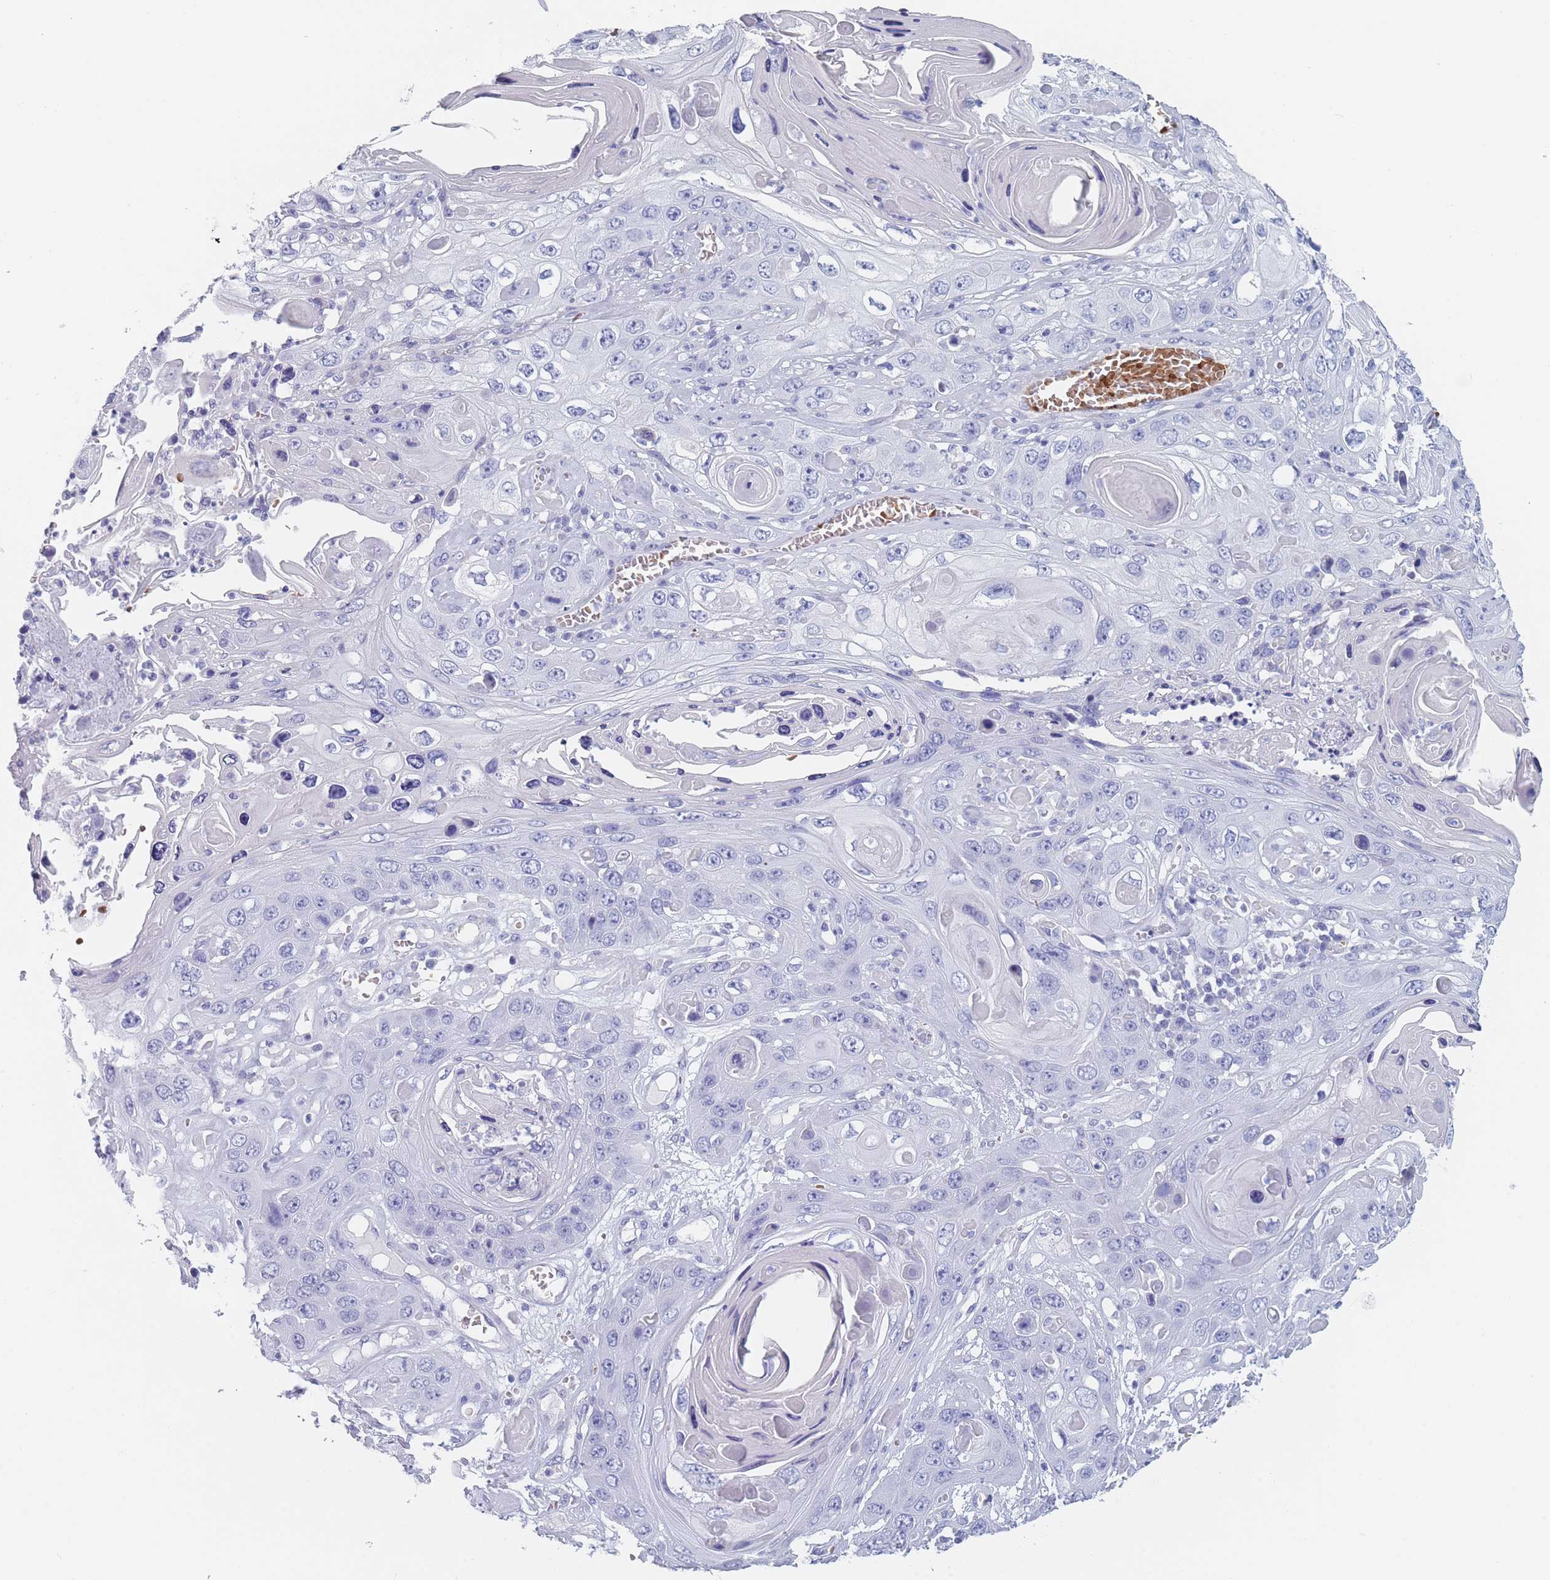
{"staining": {"intensity": "negative", "quantity": "none", "location": "none"}, "tissue": "skin cancer", "cell_type": "Tumor cells", "image_type": "cancer", "snomed": [{"axis": "morphology", "description": "Squamous cell carcinoma, NOS"}, {"axis": "topography", "description": "Skin"}], "caption": "This is an IHC histopathology image of human skin cancer. There is no positivity in tumor cells.", "gene": "OR5D16", "patient": {"sex": "male", "age": 55}}